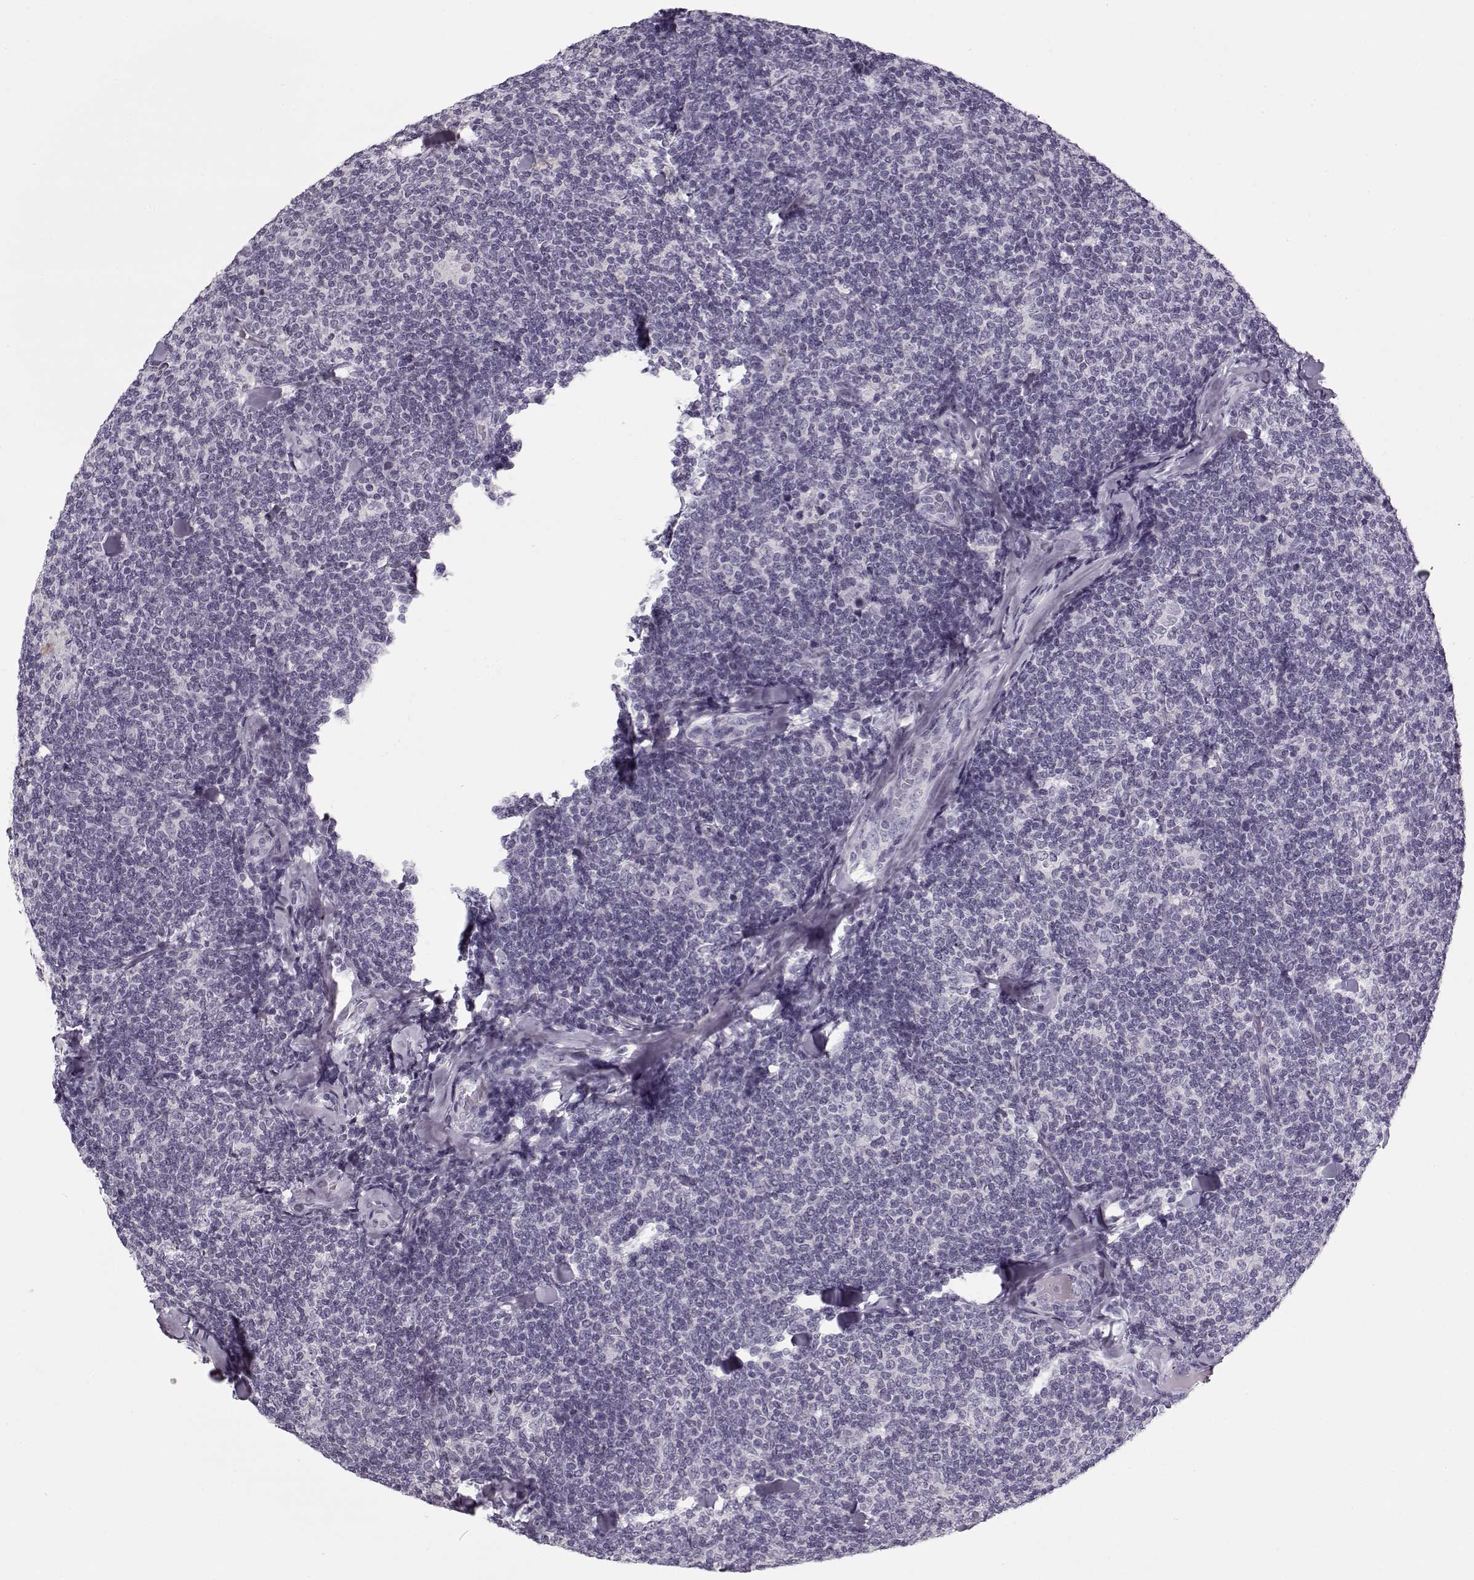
{"staining": {"intensity": "negative", "quantity": "none", "location": "none"}, "tissue": "lymphoma", "cell_type": "Tumor cells", "image_type": "cancer", "snomed": [{"axis": "morphology", "description": "Malignant lymphoma, non-Hodgkin's type, Low grade"}, {"axis": "topography", "description": "Lymph node"}], "caption": "Tumor cells show no significant protein positivity in lymphoma.", "gene": "PNMT", "patient": {"sex": "female", "age": 56}}